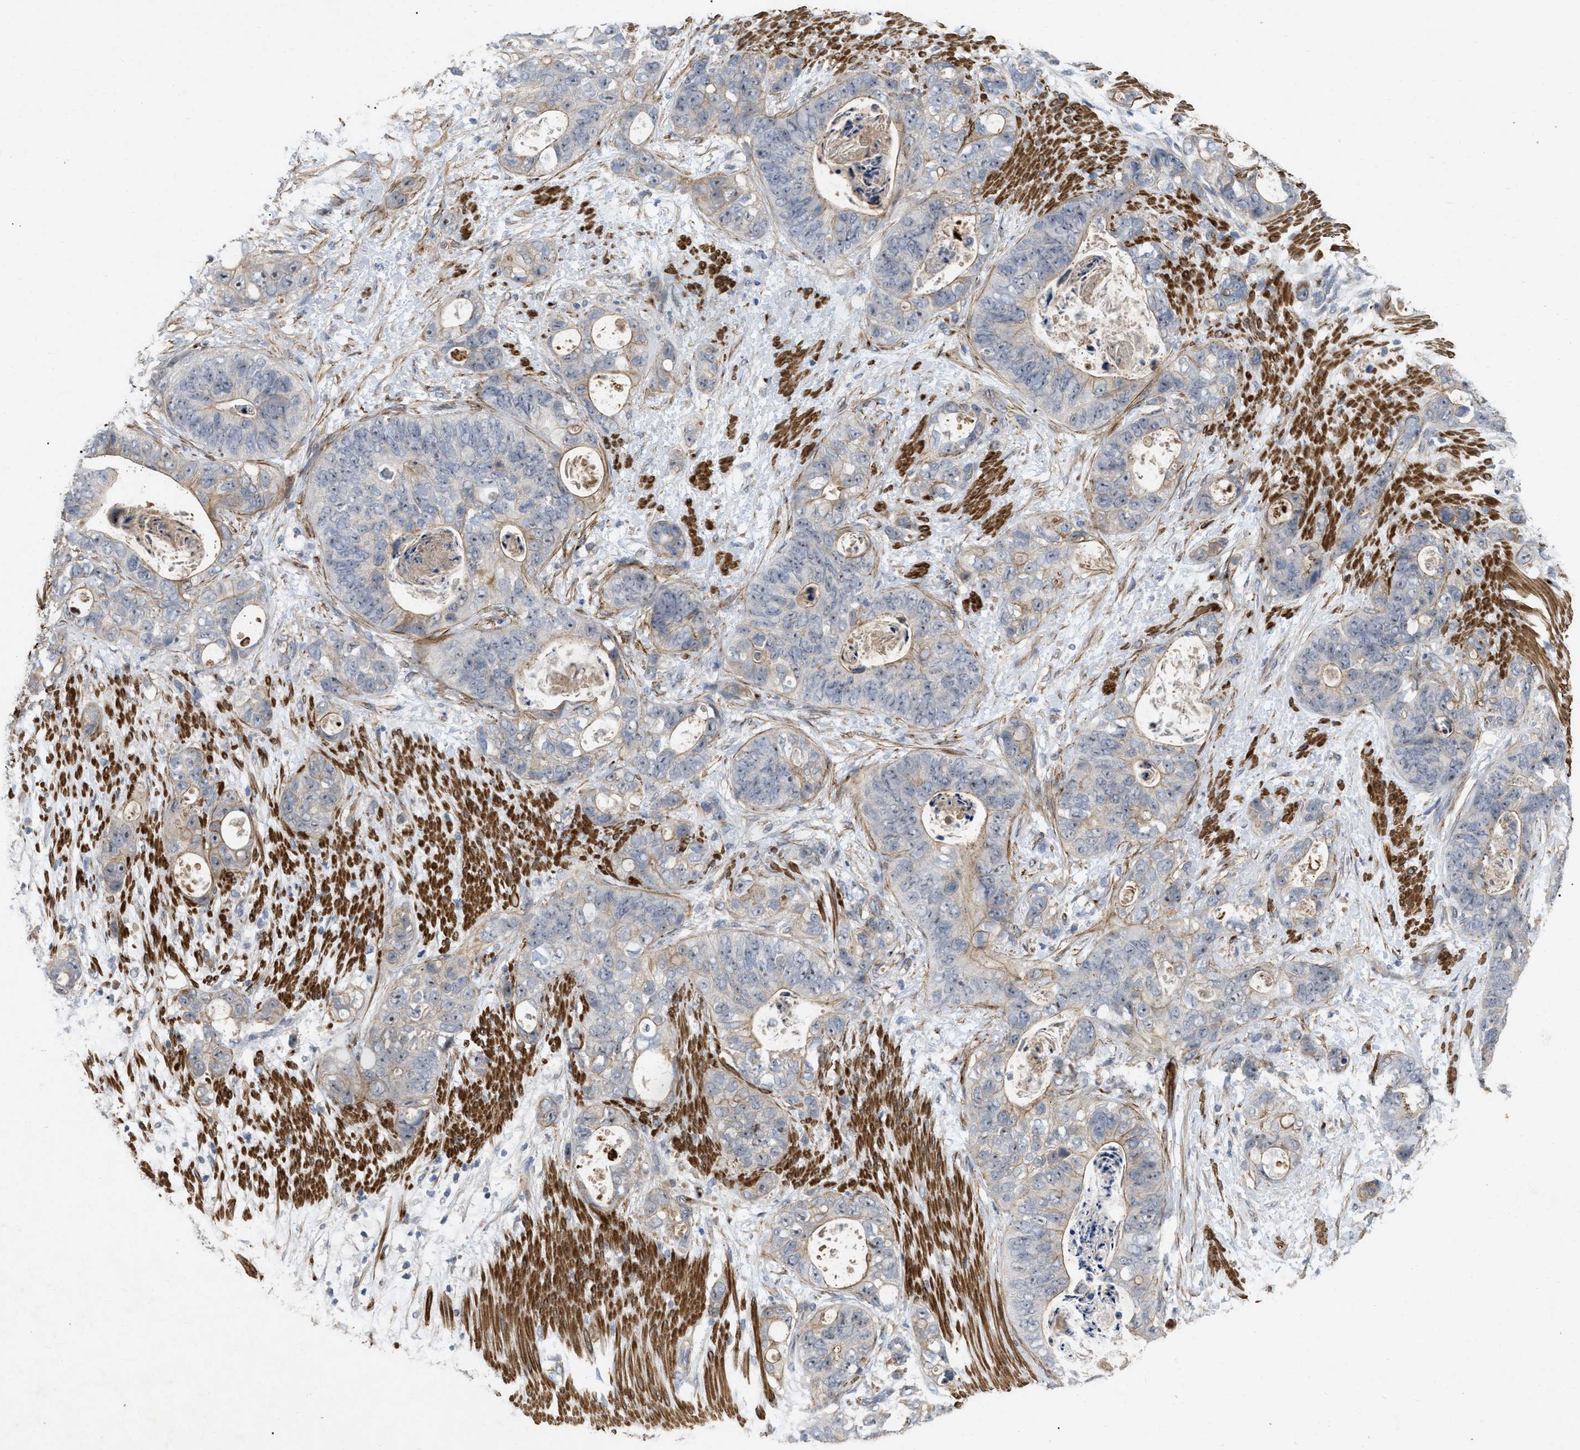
{"staining": {"intensity": "negative", "quantity": "none", "location": "none"}, "tissue": "stomach cancer", "cell_type": "Tumor cells", "image_type": "cancer", "snomed": [{"axis": "morphology", "description": "Normal tissue, NOS"}, {"axis": "morphology", "description": "Adenocarcinoma, NOS"}, {"axis": "topography", "description": "Stomach"}], "caption": "Immunohistochemistry (IHC) of human stomach cancer reveals no positivity in tumor cells.", "gene": "ST6GALNAC6", "patient": {"sex": "female", "age": 89}}